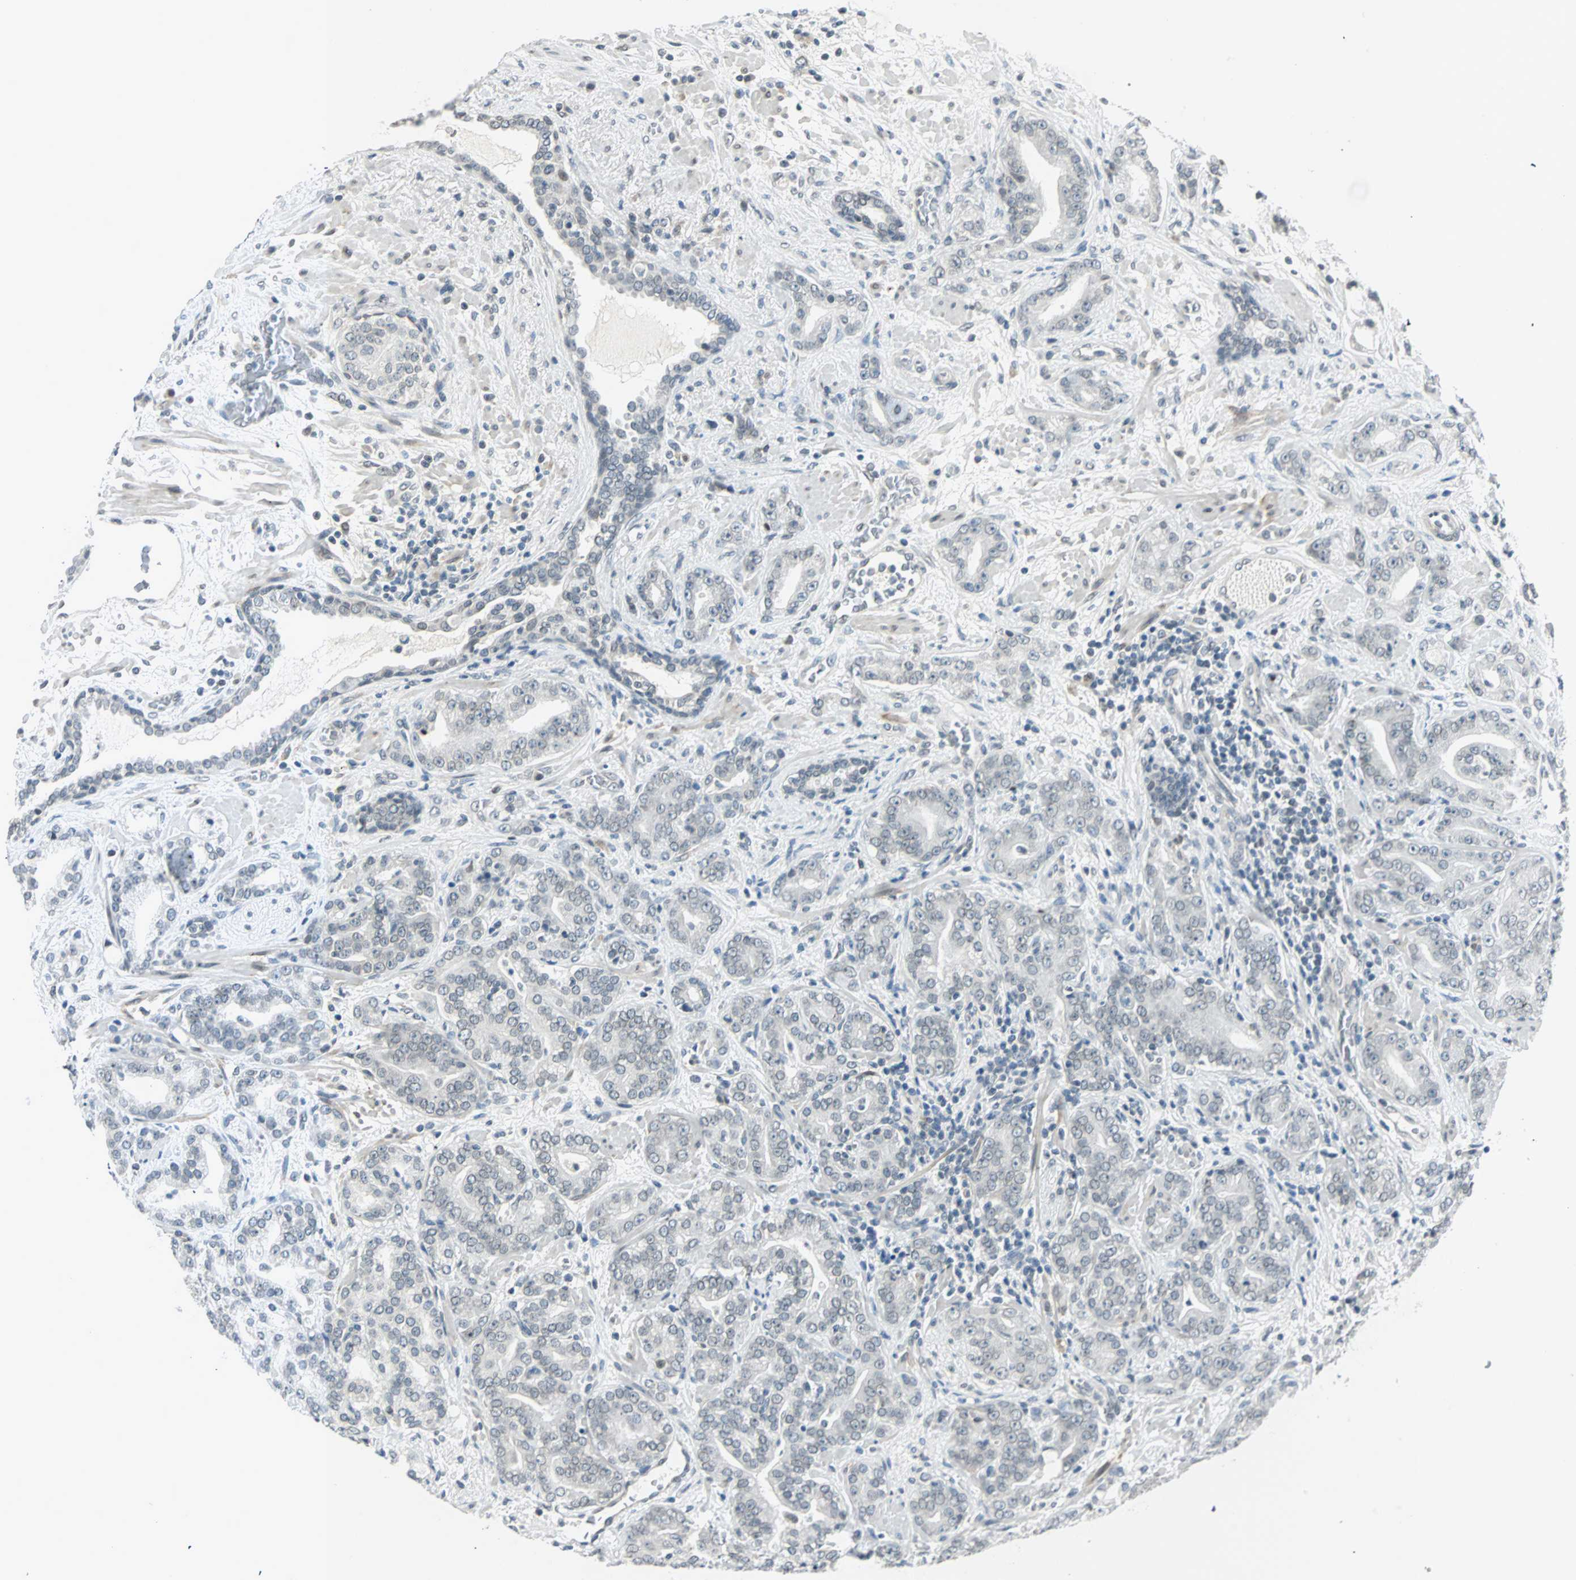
{"staining": {"intensity": "negative", "quantity": "none", "location": "none"}, "tissue": "prostate cancer", "cell_type": "Tumor cells", "image_type": "cancer", "snomed": [{"axis": "morphology", "description": "Adenocarcinoma, Low grade"}, {"axis": "topography", "description": "Prostate"}], "caption": "DAB (3,3'-diaminobenzidine) immunohistochemical staining of prostate cancer shows no significant staining in tumor cells. (Immunohistochemistry (ihc), brightfield microscopy, high magnification).", "gene": "BCAN", "patient": {"sex": "male", "age": 63}}